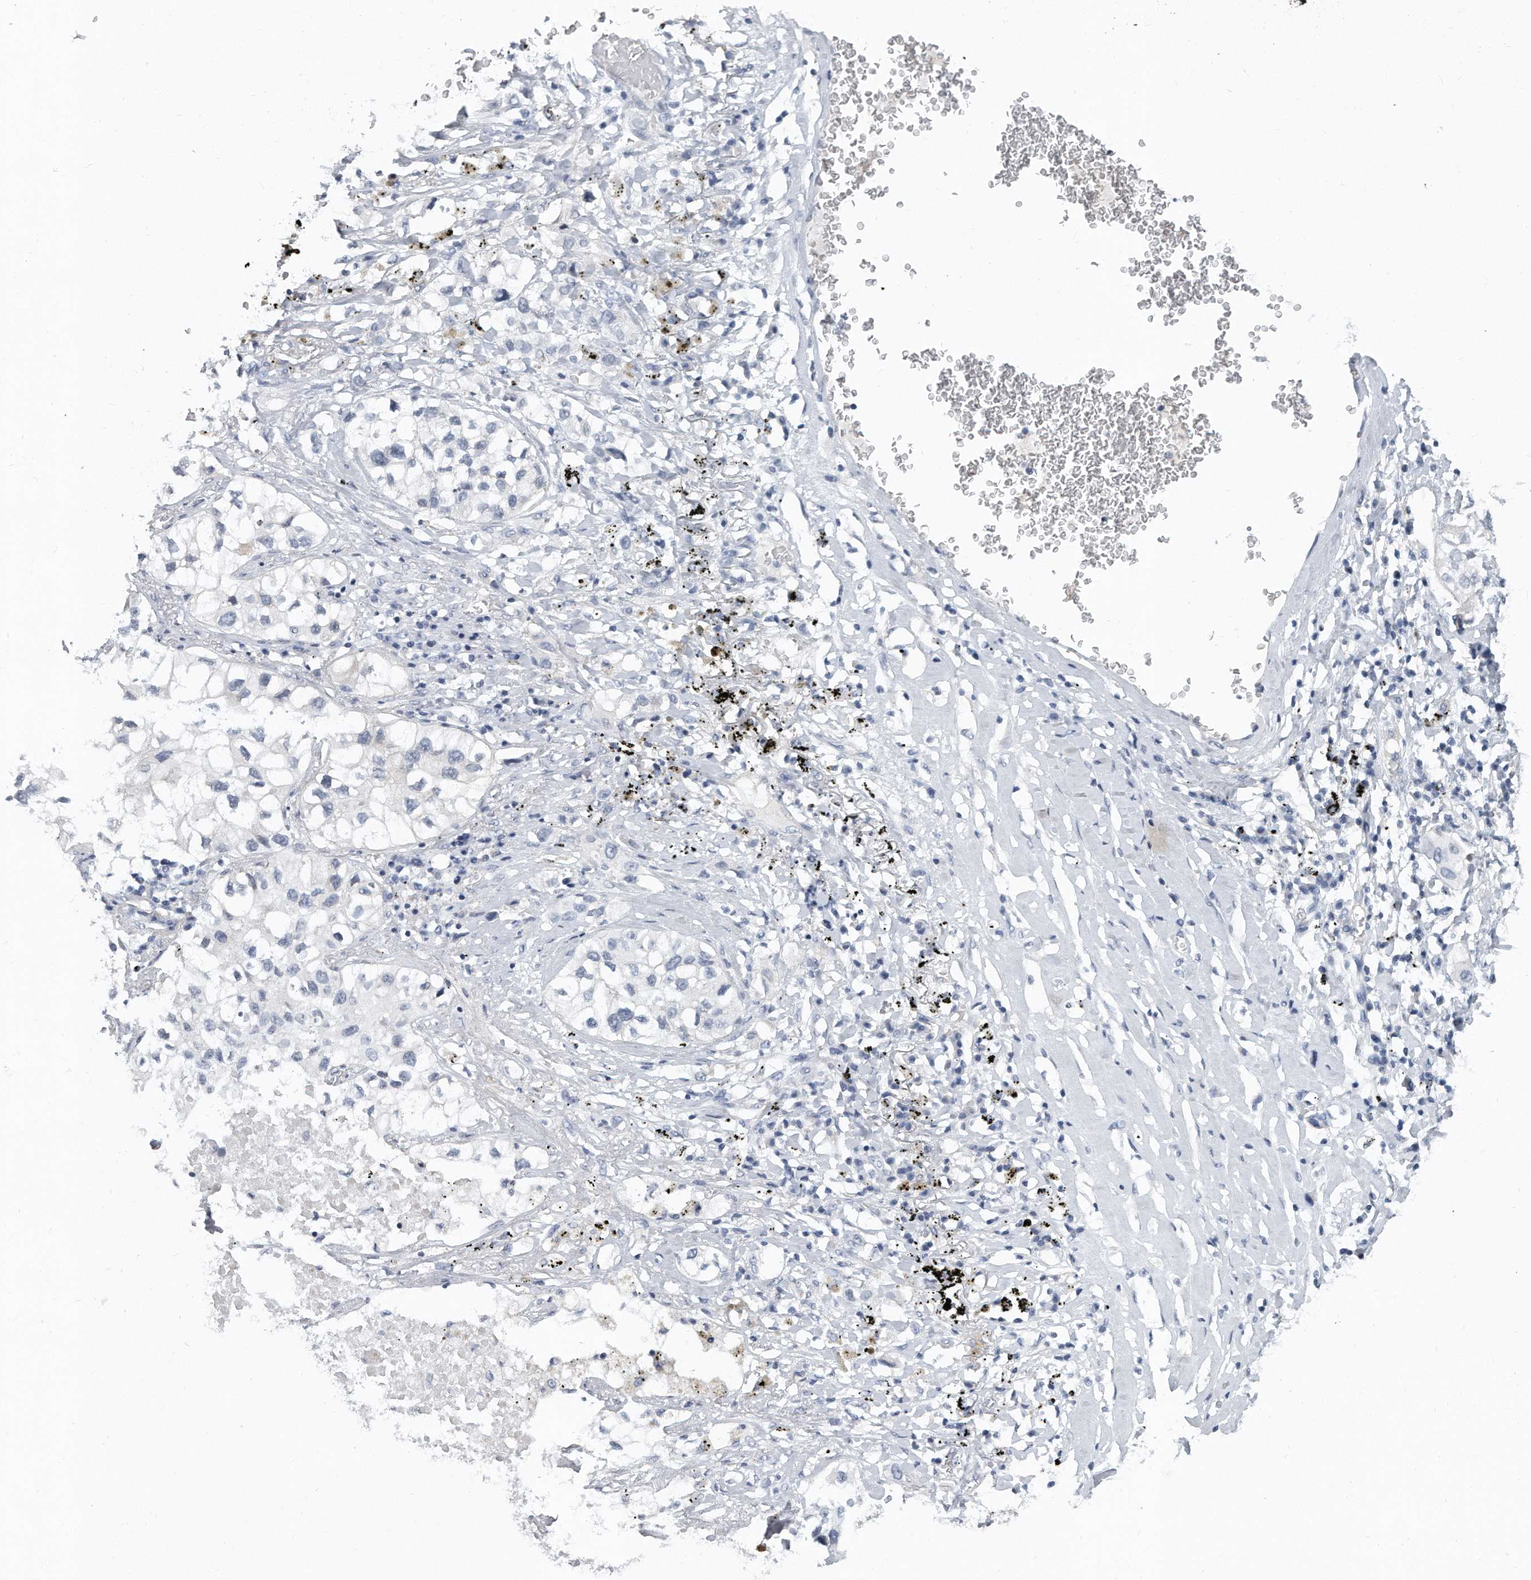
{"staining": {"intensity": "negative", "quantity": "none", "location": "none"}, "tissue": "lung cancer", "cell_type": "Tumor cells", "image_type": "cancer", "snomed": [{"axis": "morphology", "description": "Adenocarcinoma, NOS"}, {"axis": "topography", "description": "Lung"}], "caption": "IHC histopathology image of neoplastic tissue: human lung cancer stained with DAB reveals no significant protein staining in tumor cells.", "gene": "KLHL7", "patient": {"sex": "male", "age": 63}}